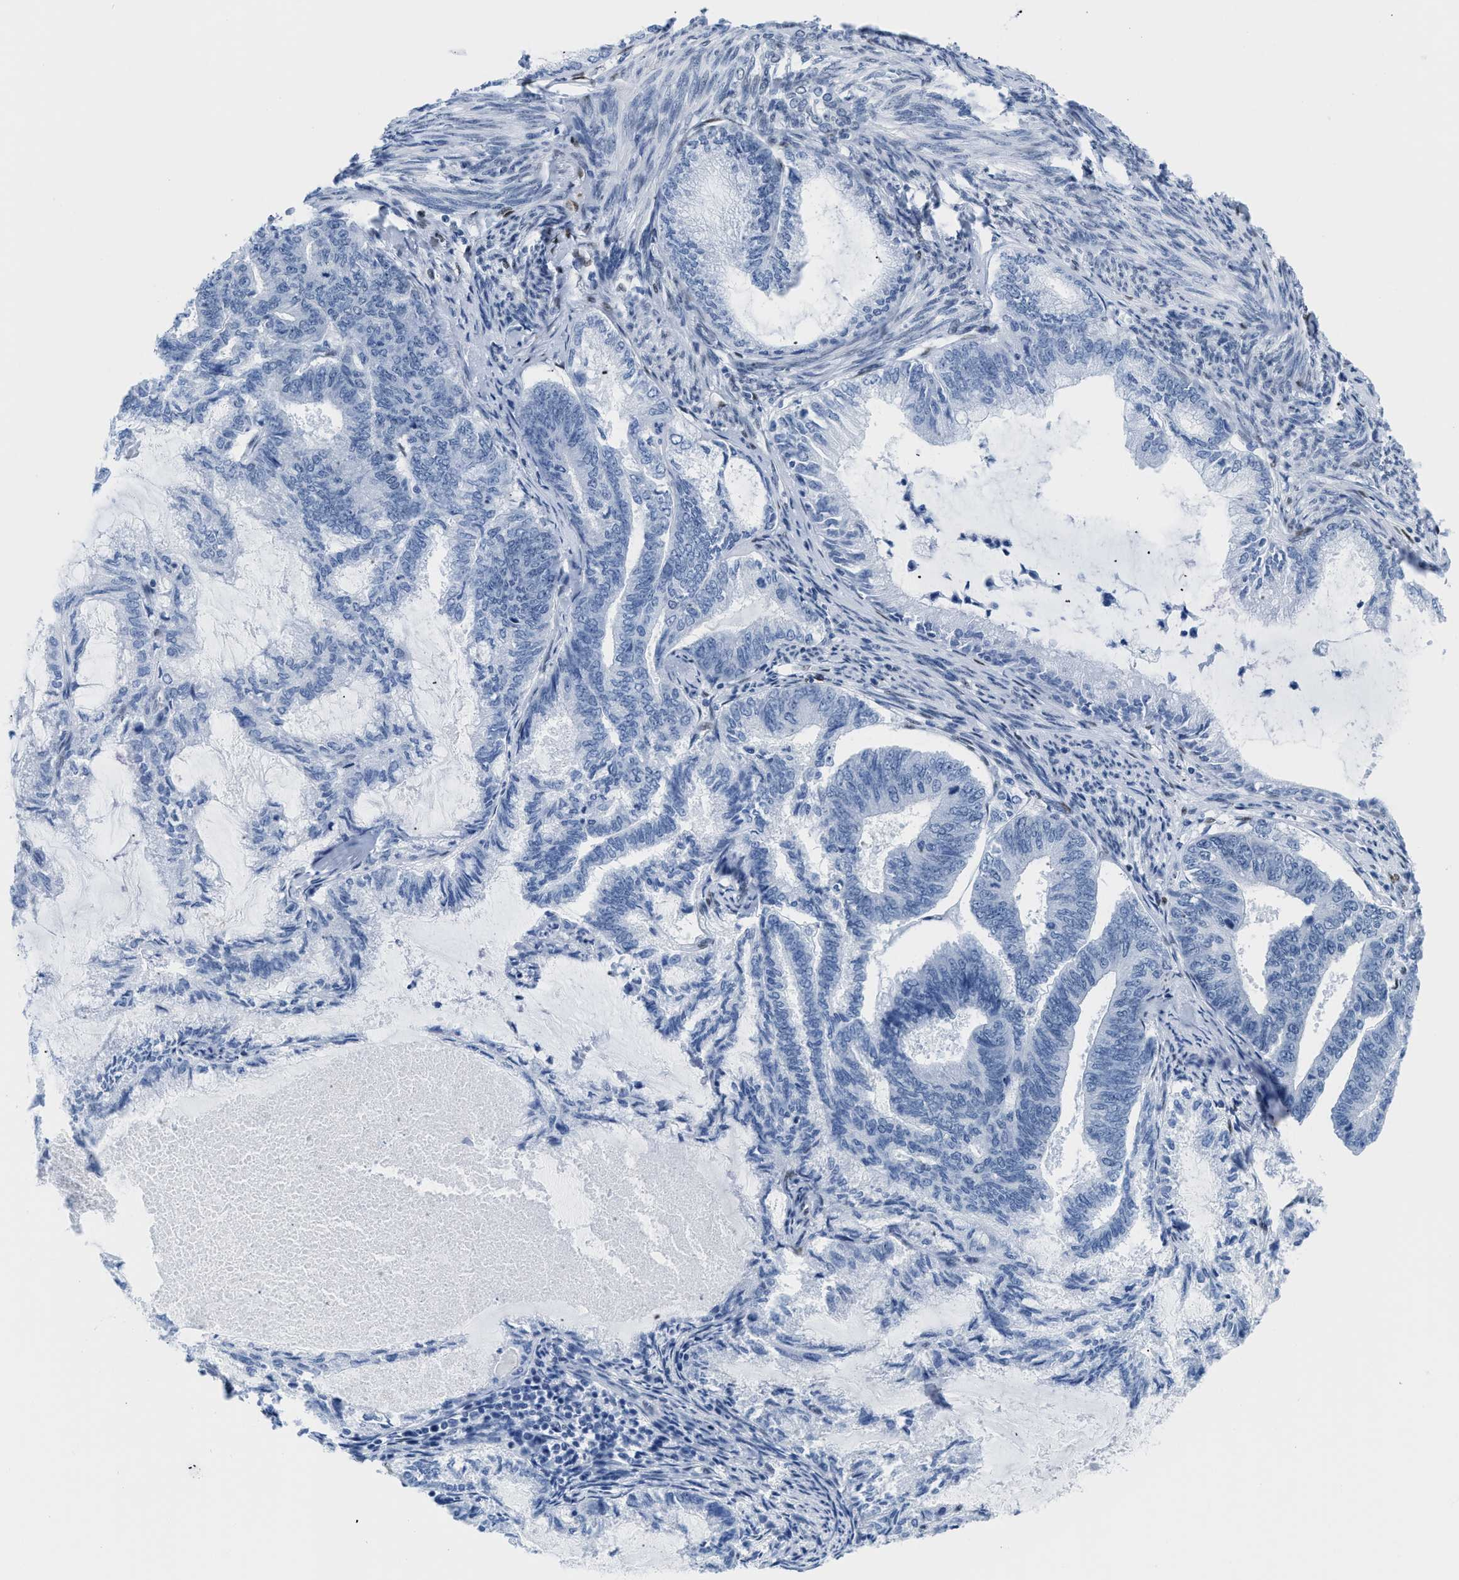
{"staining": {"intensity": "negative", "quantity": "none", "location": "none"}, "tissue": "endometrial cancer", "cell_type": "Tumor cells", "image_type": "cancer", "snomed": [{"axis": "morphology", "description": "Adenocarcinoma, NOS"}, {"axis": "topography", "description": "Endometrium"}], "caption": "High magnification brightfield microscopy of endometrial adenocarcinoma stained with DAB (brown) and counterstained with hematoxylin (blue): tumor cells show no significant expression. (Stains: DAB immunohistochemistry with hematoxylin counter stain, Microscopy: brightfield microscopy at high magnification).", "gene": "CTBP1", "patient": {"sex": "female", "age": 86}}